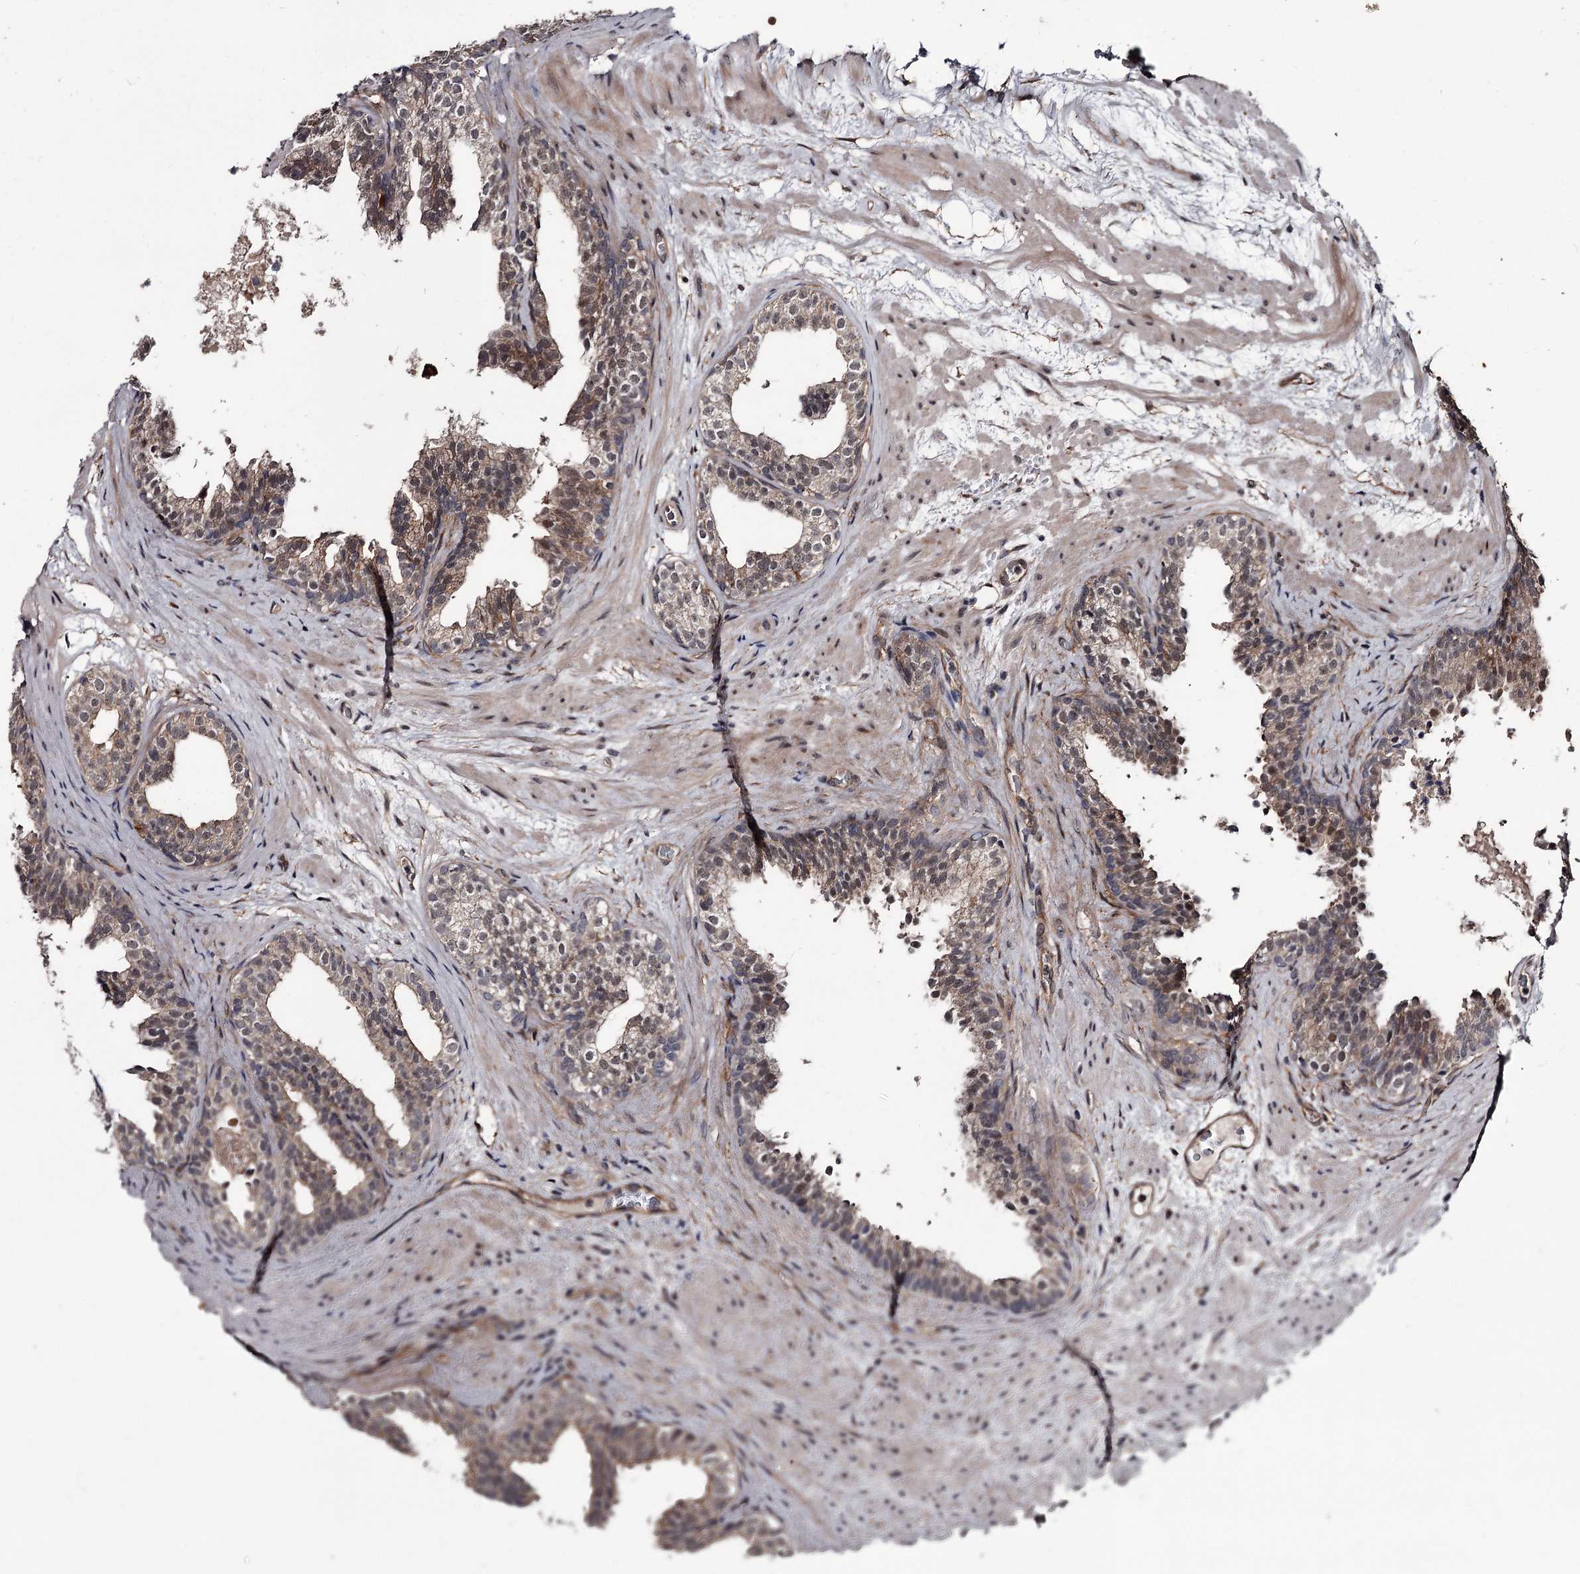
{"staining": {"intensity": "weak", "quantity": "25%-75%", "location": "cytoplasmic/membranous"}, "tissue": "prostate cancer", "cell_type": "Tumor cells", "image_type": "cancer", "snomed": [{"axis": "morphology", "description": "Adenocarcinoma, High grade"}, {"axis": "topography", "description": "Prostate"}], "caption": "Approximately 25%-75% of tumor cells in human prostate adenocarcinoma (high-grade) display weak cytoplasmic/membranous protein positivity as visualized by brown immunohistochemical staining.", "gene": "CDC42EP2", "patient": {"sex": "male", "age": 59}}